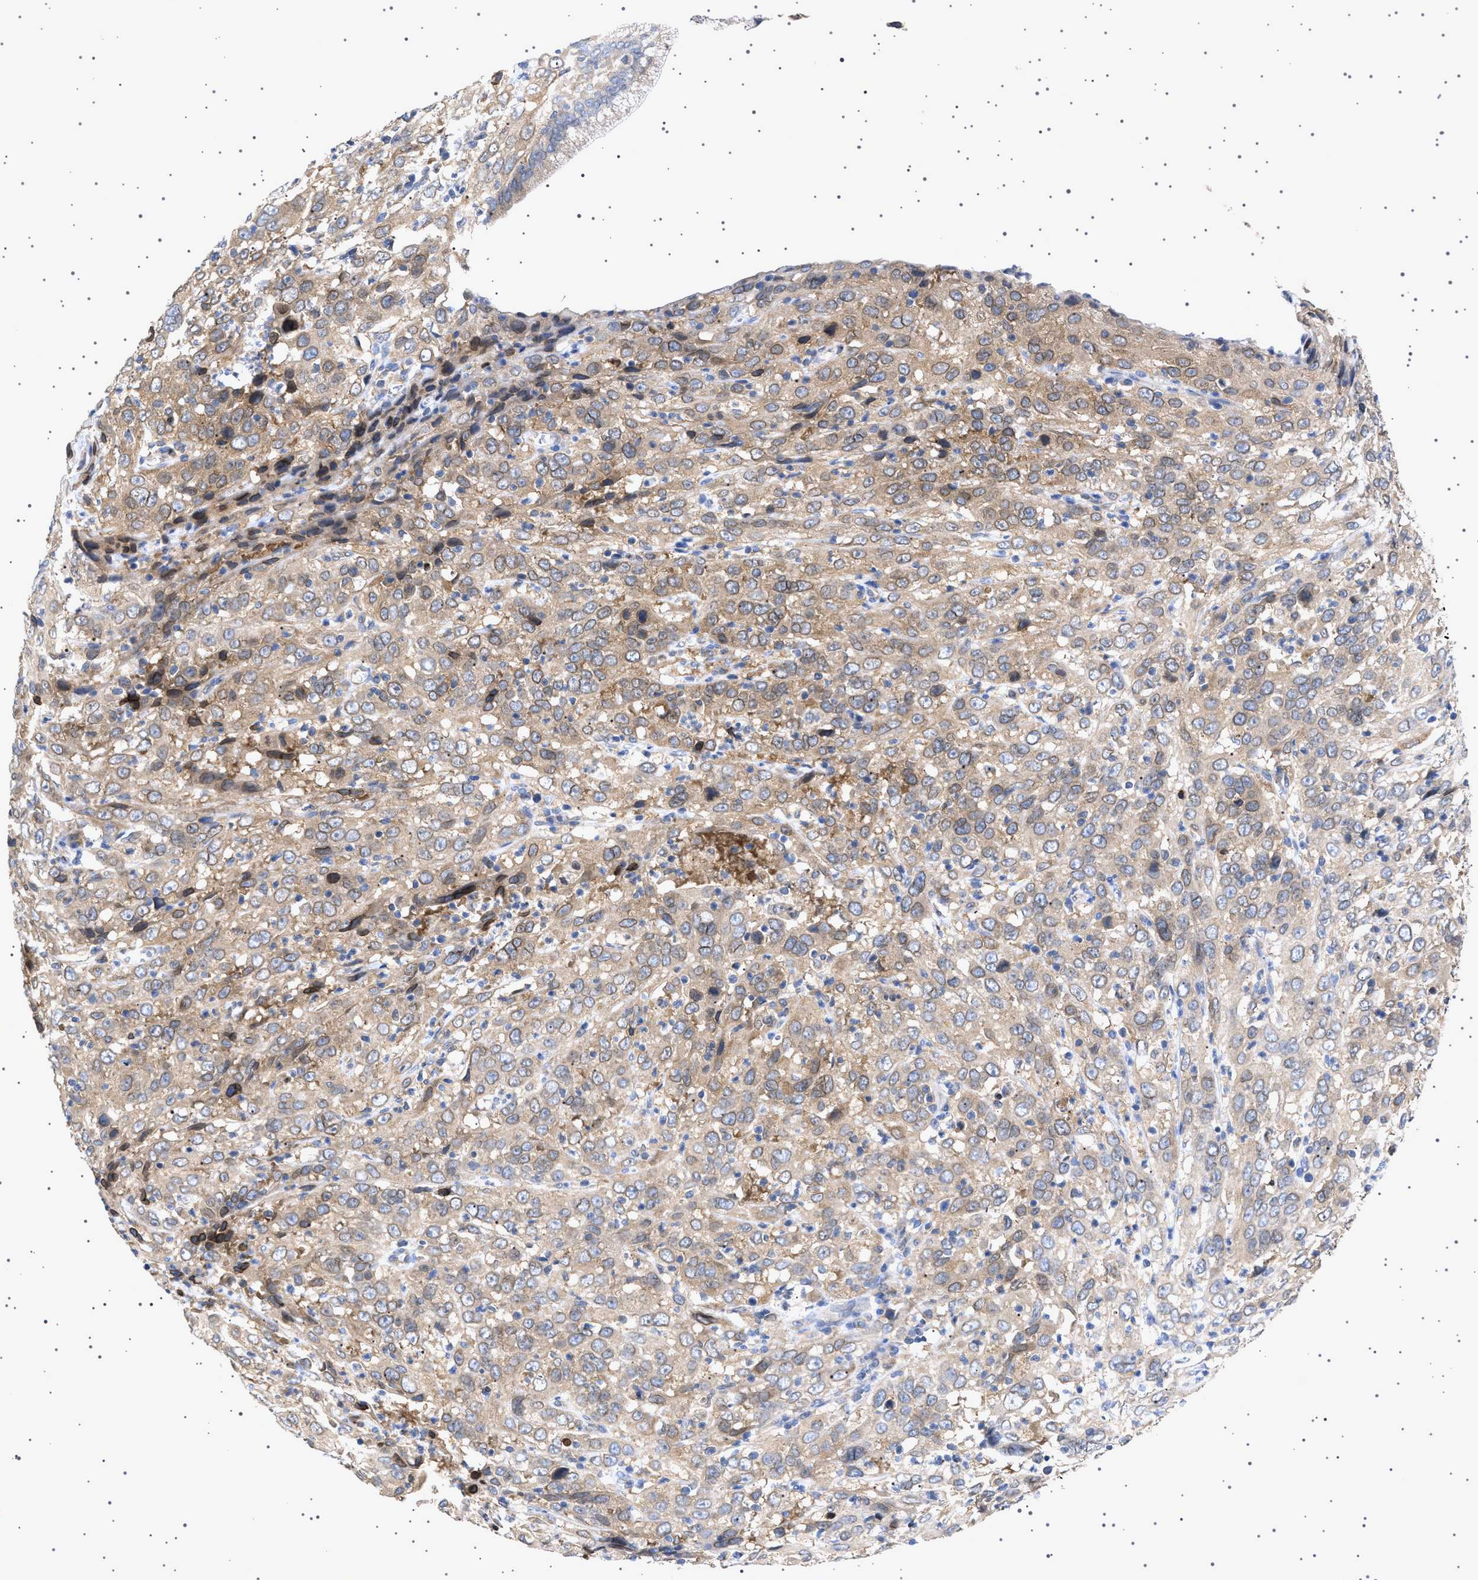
{"staining": {"intensity": "moderate", "quantity": ">75%", "location": "cytoplasmic/membranous,nuclear"}, "tissue": "cervical cancer", "cell_type": "Tumor cells", "image_type": "cancer", "snomed": [{"axis": "morphology", "description": "Squamous cell carcinoma, NOS"}, {"axis": "topography", "description": "Cervix"}], "caption": "This image exhibits IHC staining of human cervical cancer, with medium moderate cytoplasmic/membranous and nuclear positivity in approximately >75% of tumor cells.", "gene": "NUP93", "patient": {"sex": "female", "age": 32}}